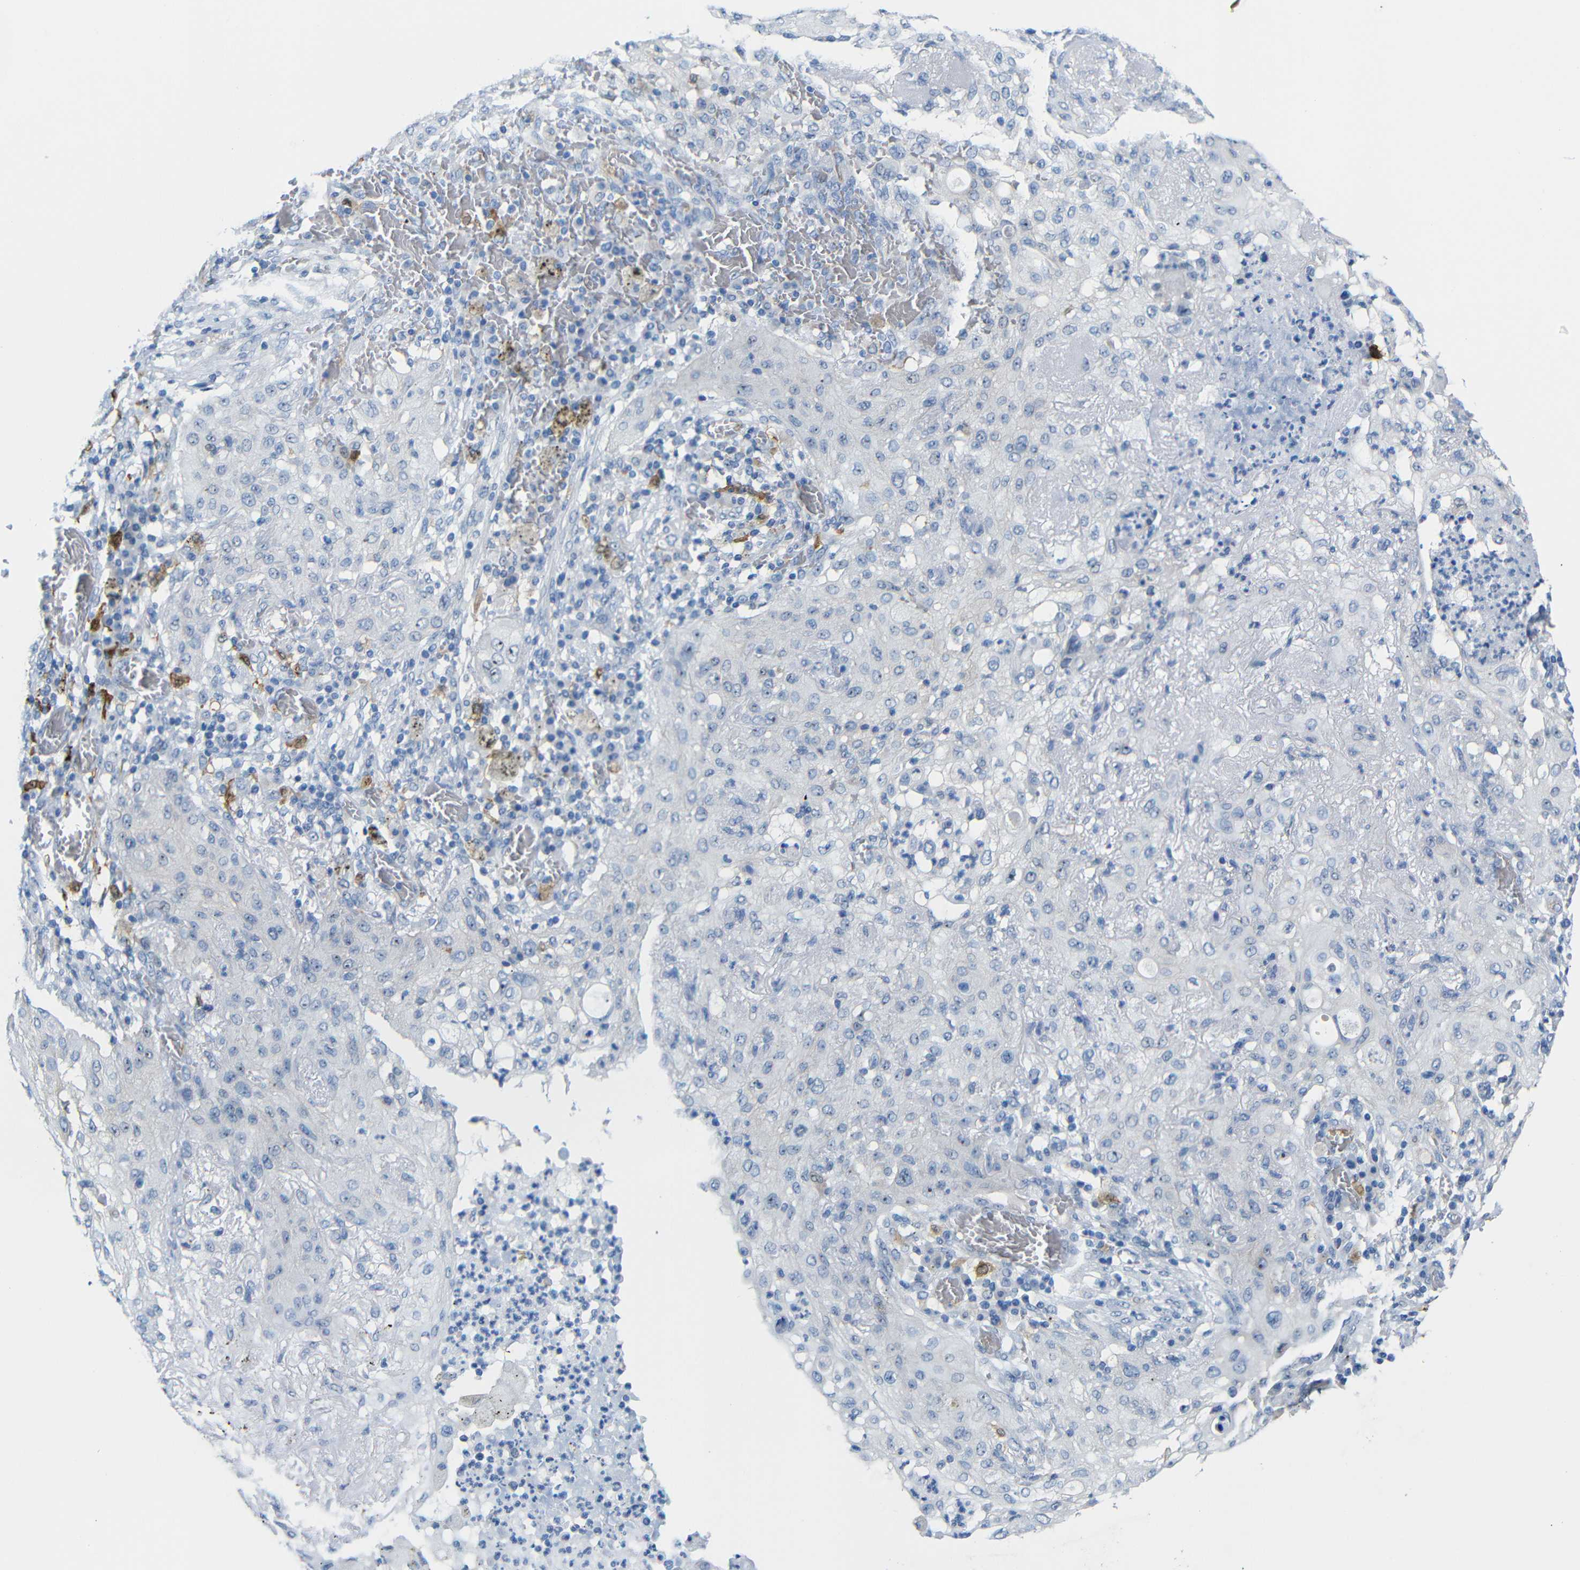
{"staining": {"intensity": "negative", "quantity": "none", "location": "none"}, "tissue": "lung cancer", "cell_type": "Tumor cells", "image_type": "cancer", "snomed": [{"axis": "morphology", "description": "Squamous cell carcinoma, NOS"}, {"axis": "topography", "description": "Lung"}], "caption": "Immunohistochemistry of human lung cancer (squamous cell carcinoma) shows no expression in tumor cells. Nuclei are stained in blue.", "gene": "C1orf210", "patient": {"sex": "female", "age": 47}}